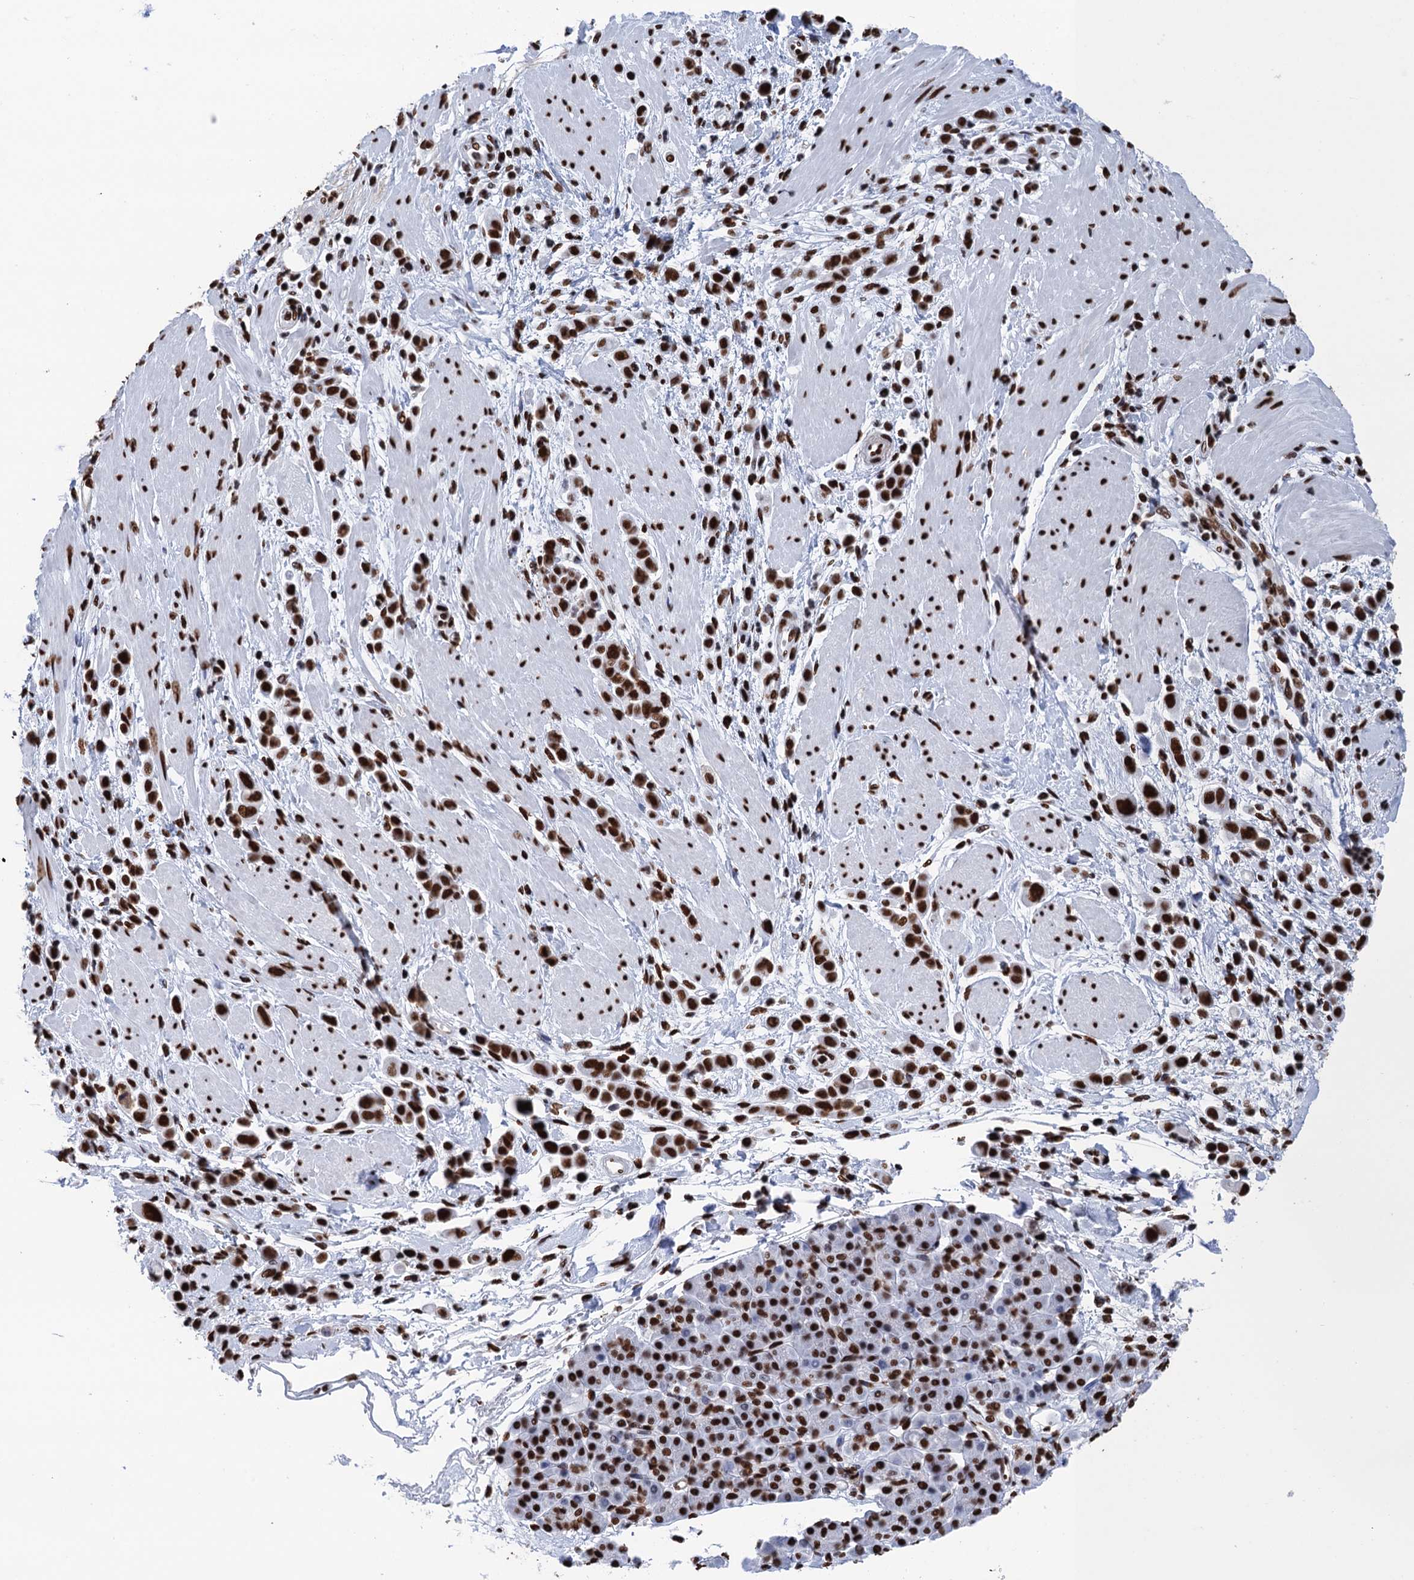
{"staining": {"intensity": "strong", "quantity": ">75%", "location": "nuclear"}, "tissue": "pancreatic cancer", "cell_type": "Tumor cells", "image_type": "cancer", "snomed": [{"axis": "morphology", "description": "Normal tissue, NOS"}, {"axis": "morphology", "description": "Adenocarcinoma, NOS"}, {"axis": "topography", "description": "Pancreas"}], "caption": "DAB (3,3'-diaminobenzidine) immunohistochemical staining of human pancreatic adenocarcinoma demonstrates strong nuclear protein expression in about >75% of tumor cells. Nuclei are stained in blue.", "gene": "UBA2", "patient": {"sex": "female", "age": 64}}